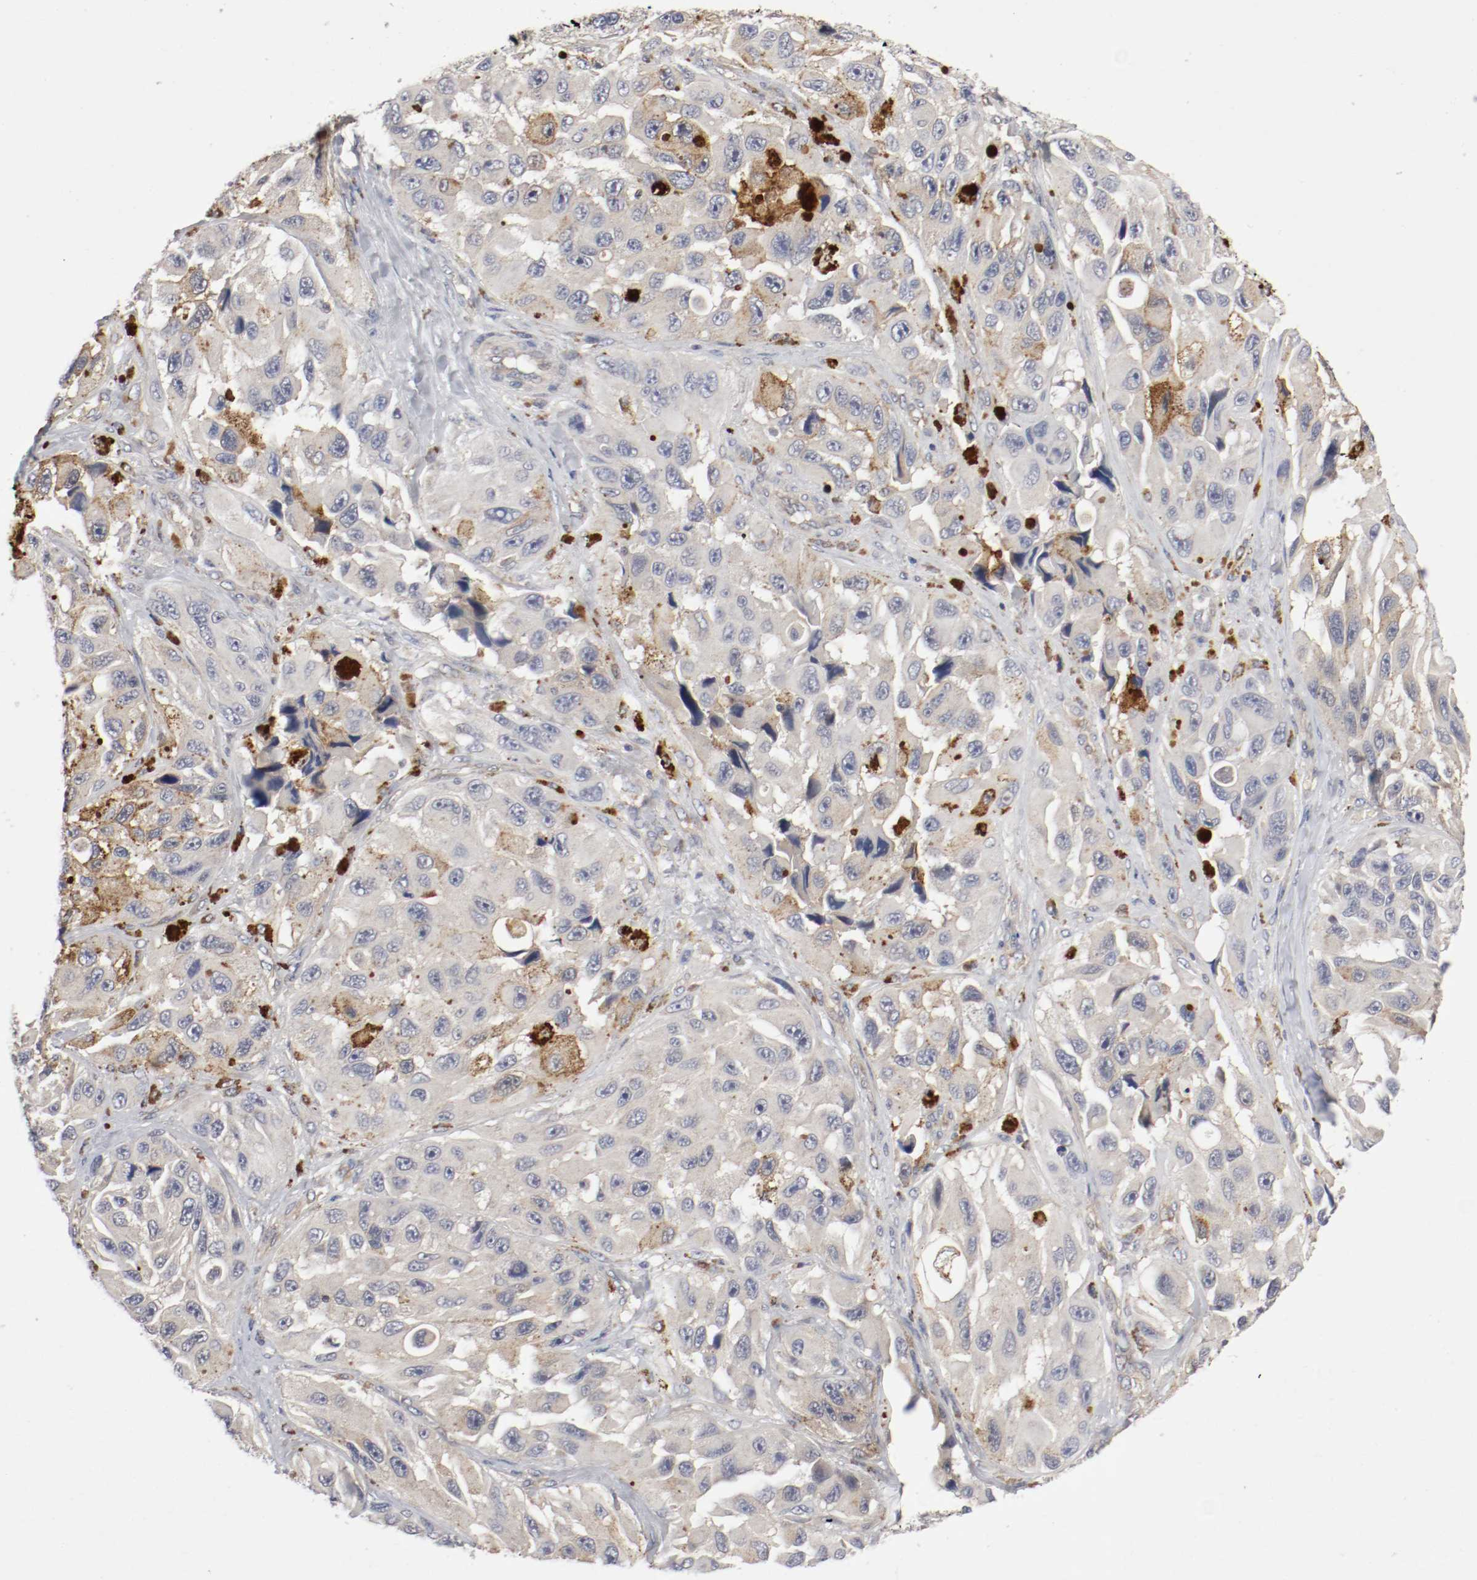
{"staining": {"intensity": "weak", "quantity": "25%-75%", "location": "cytoplasmic/membranous"}, "tissue": "melanoma", "cell_type": "Tumor cells", "image_type": "cancer", "snomed": [{"axis": "morphology", "description": "Malignant melanoma, NOS"}, {"axis": "topography", "description": "Skin"}], "caption": "High-power microscopy captured an immunohistochemistry (IHC) micrograph of melanoma, revealing weak cytoplasmic/membranous expression in approximately 25%-75% of tumor cells. (Stains: DAB in brown, nuclei in blue, Microscopy: brightfield microscopy at high magnification).", "gene": "REN", "patient": {"sex": "female", "age": 73}}